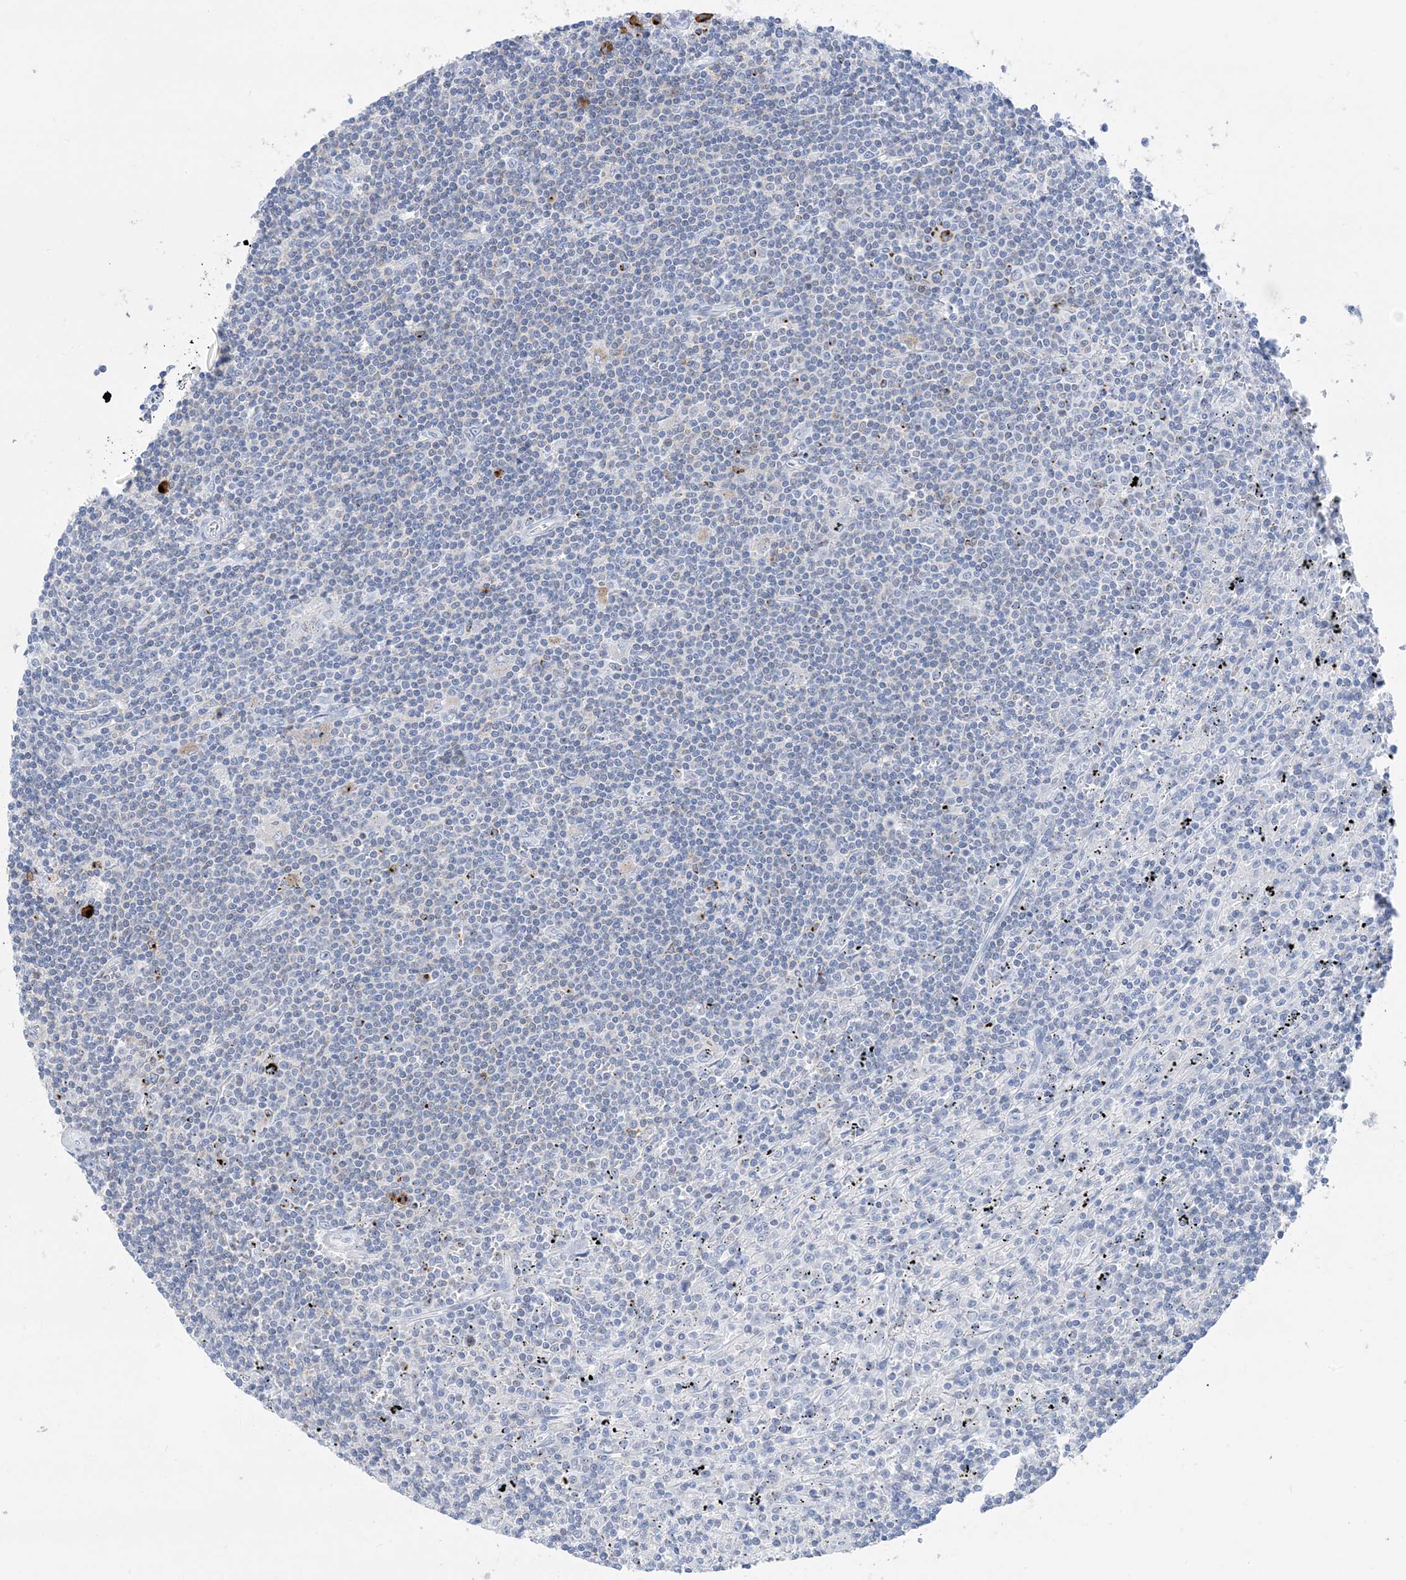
{"staining": {"intensity": "negative", "quantity": "none", "location": "none"}, "tissue": "lymphoma", "cell_type": "Tumor cells", "image_type": "cancer", "snomed": [{"axis": "morphology", "description": "Malignant lymphoma, non-Hodgkin's type, Low grade"}, {"axis": "topography", "description": "Spleen"}], "caption": "Photomicrograph shows no protein staining in tumor cells of malignant lymphoma, non-Hodgkin's type (low-grade) tissue.", "gene": "SH3YL1", "patient": {"sex": "male", "age": 76}}